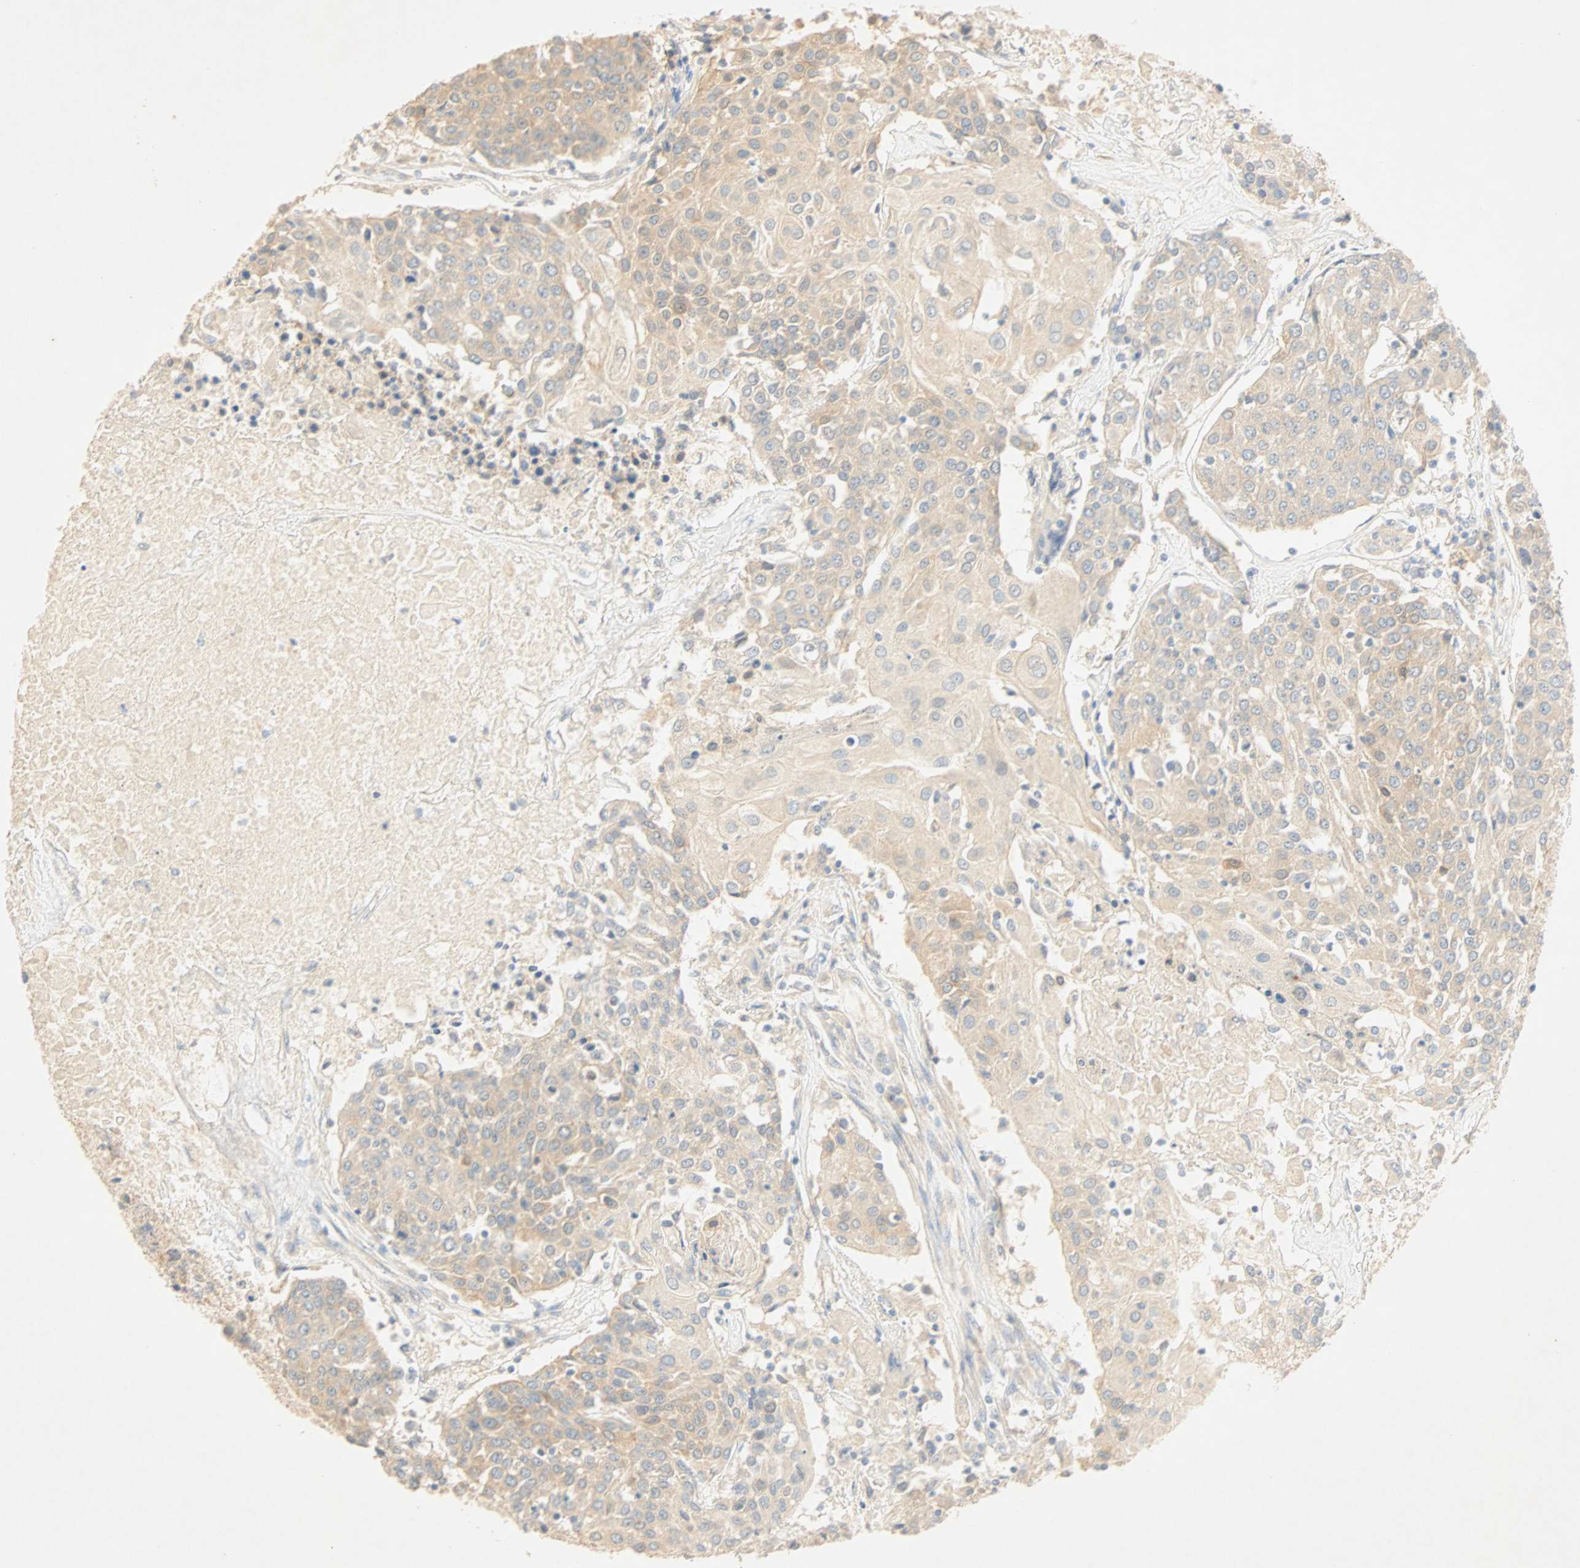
{"staining": {"intensity": "weak", "quantity": "25%-75%", "location": "cytoplasmic/membranous"}, "tissue": "urothelial cancer", "cell_type": "Tumor cells", "image_type": "cancer", "snomed": [{"axis": "morphology", "description": "Urothelial carcinoma, High grade"}, {"axis": "topography", "description": "Urinary bladder"}], "caption": "High-magnification brightfield microscopy of high-grade urothelial carcinoma stained with DAB (brown) and counterstained with hematoxylin (blue). tumor cells exhibit weak cytoplasmic/membranous positivity is identified in approximately25%-75% of cells.", "gene": "SELENBP1", "patient": {"sex": "female", "age": 85}}